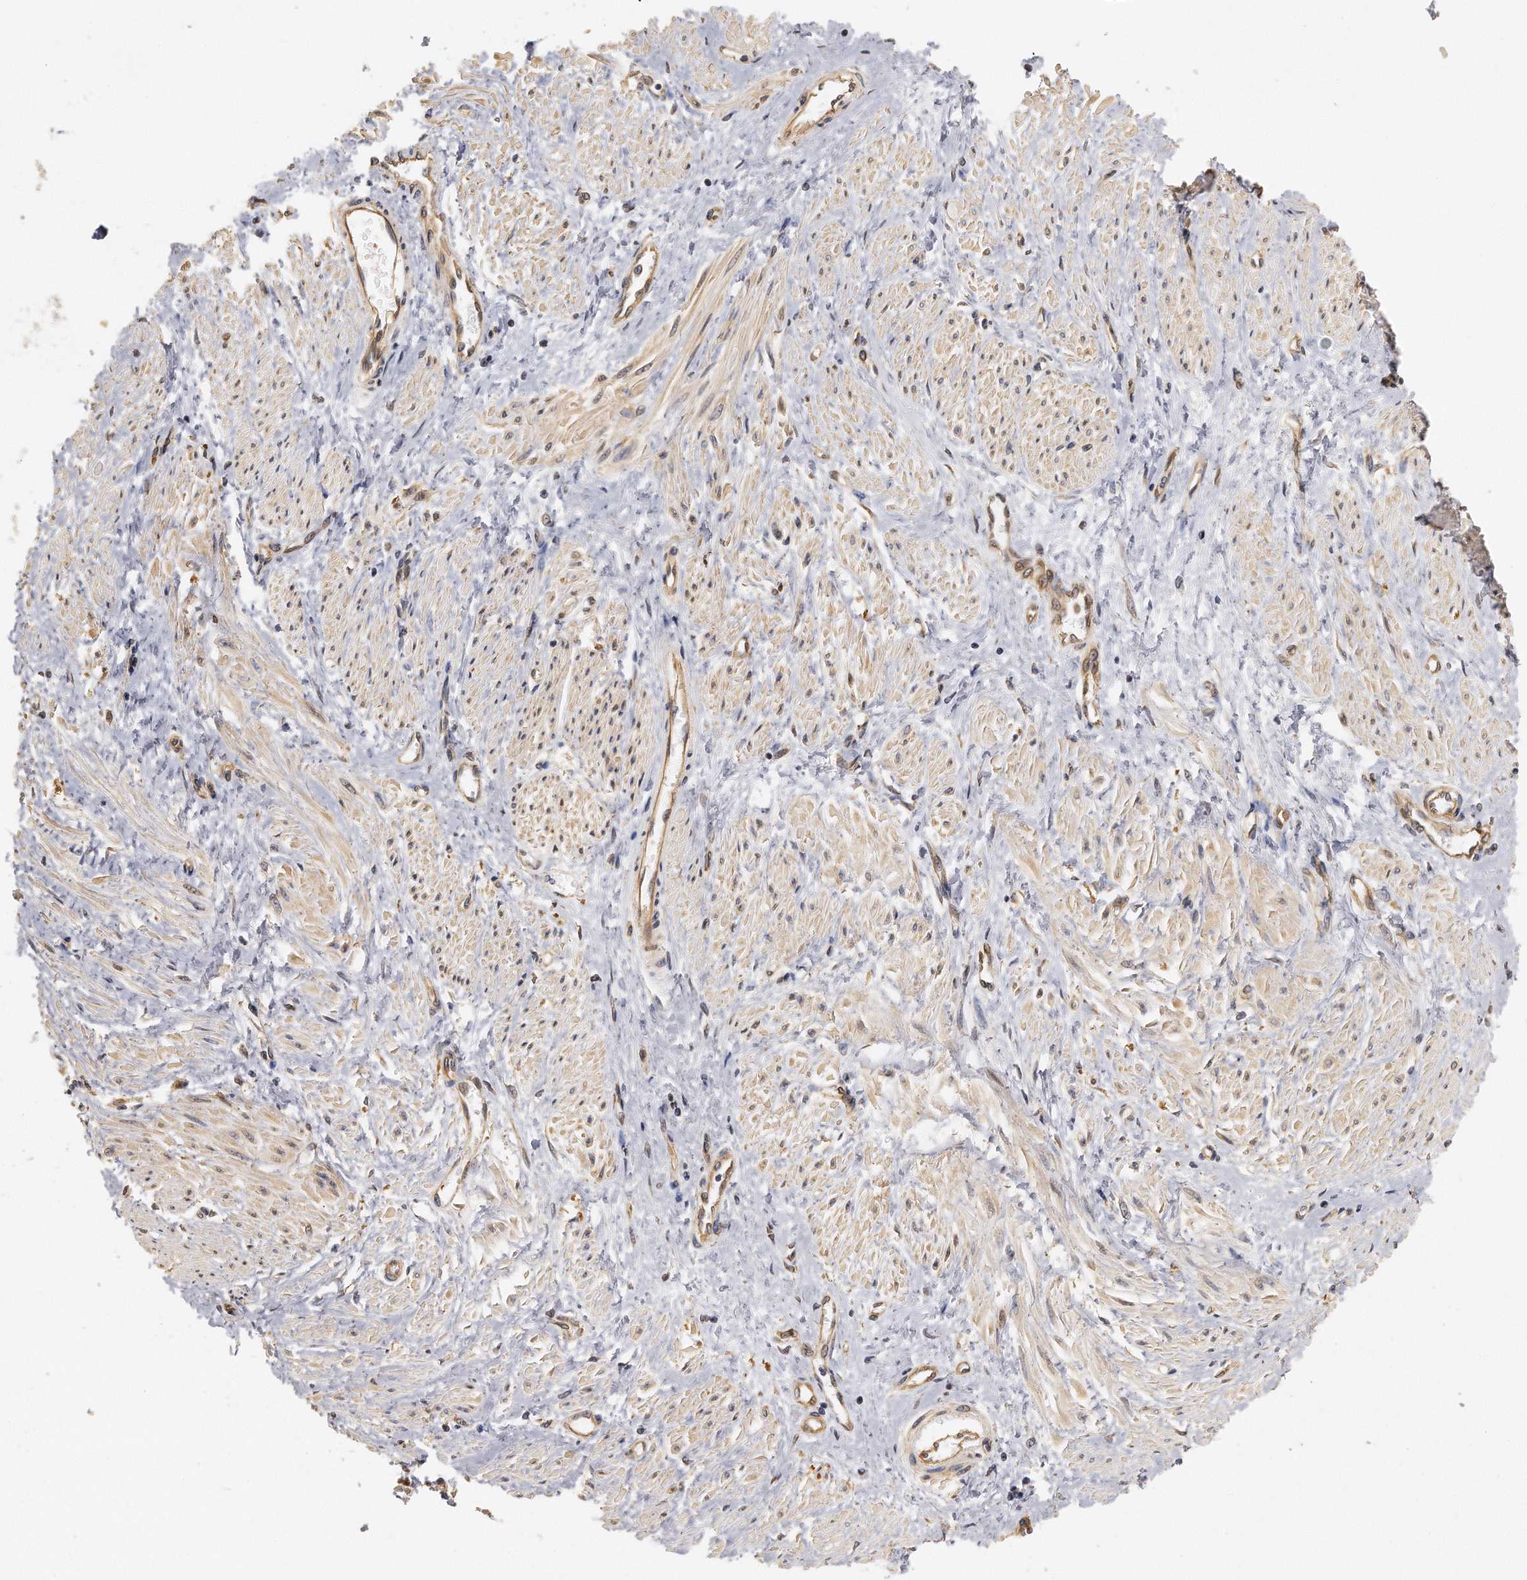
{"staining": {"intensity": "weak", "quantity": "25%-75%", "location": "cytoplasmic/membranous"}, "tissue": "smooth muscle", "cell_type": "Smooth muscle cells", "image_type": "normal", "snomed": [{"axis": "morphology", "description": "Normal tissue, NOS"}, {"axis": "topography", "description": "Smooth muscle"}, {"axis": "topography", "description": "Uterus"}], "caption": "This image shows IHC staining of unremarkable smooth muscle, with low weak cytoplasmic/membranous staining in about 25%-75% of smooth muscle cells.", "gene": "CHST7", "patient": {"sex": "female", "age": 39}}